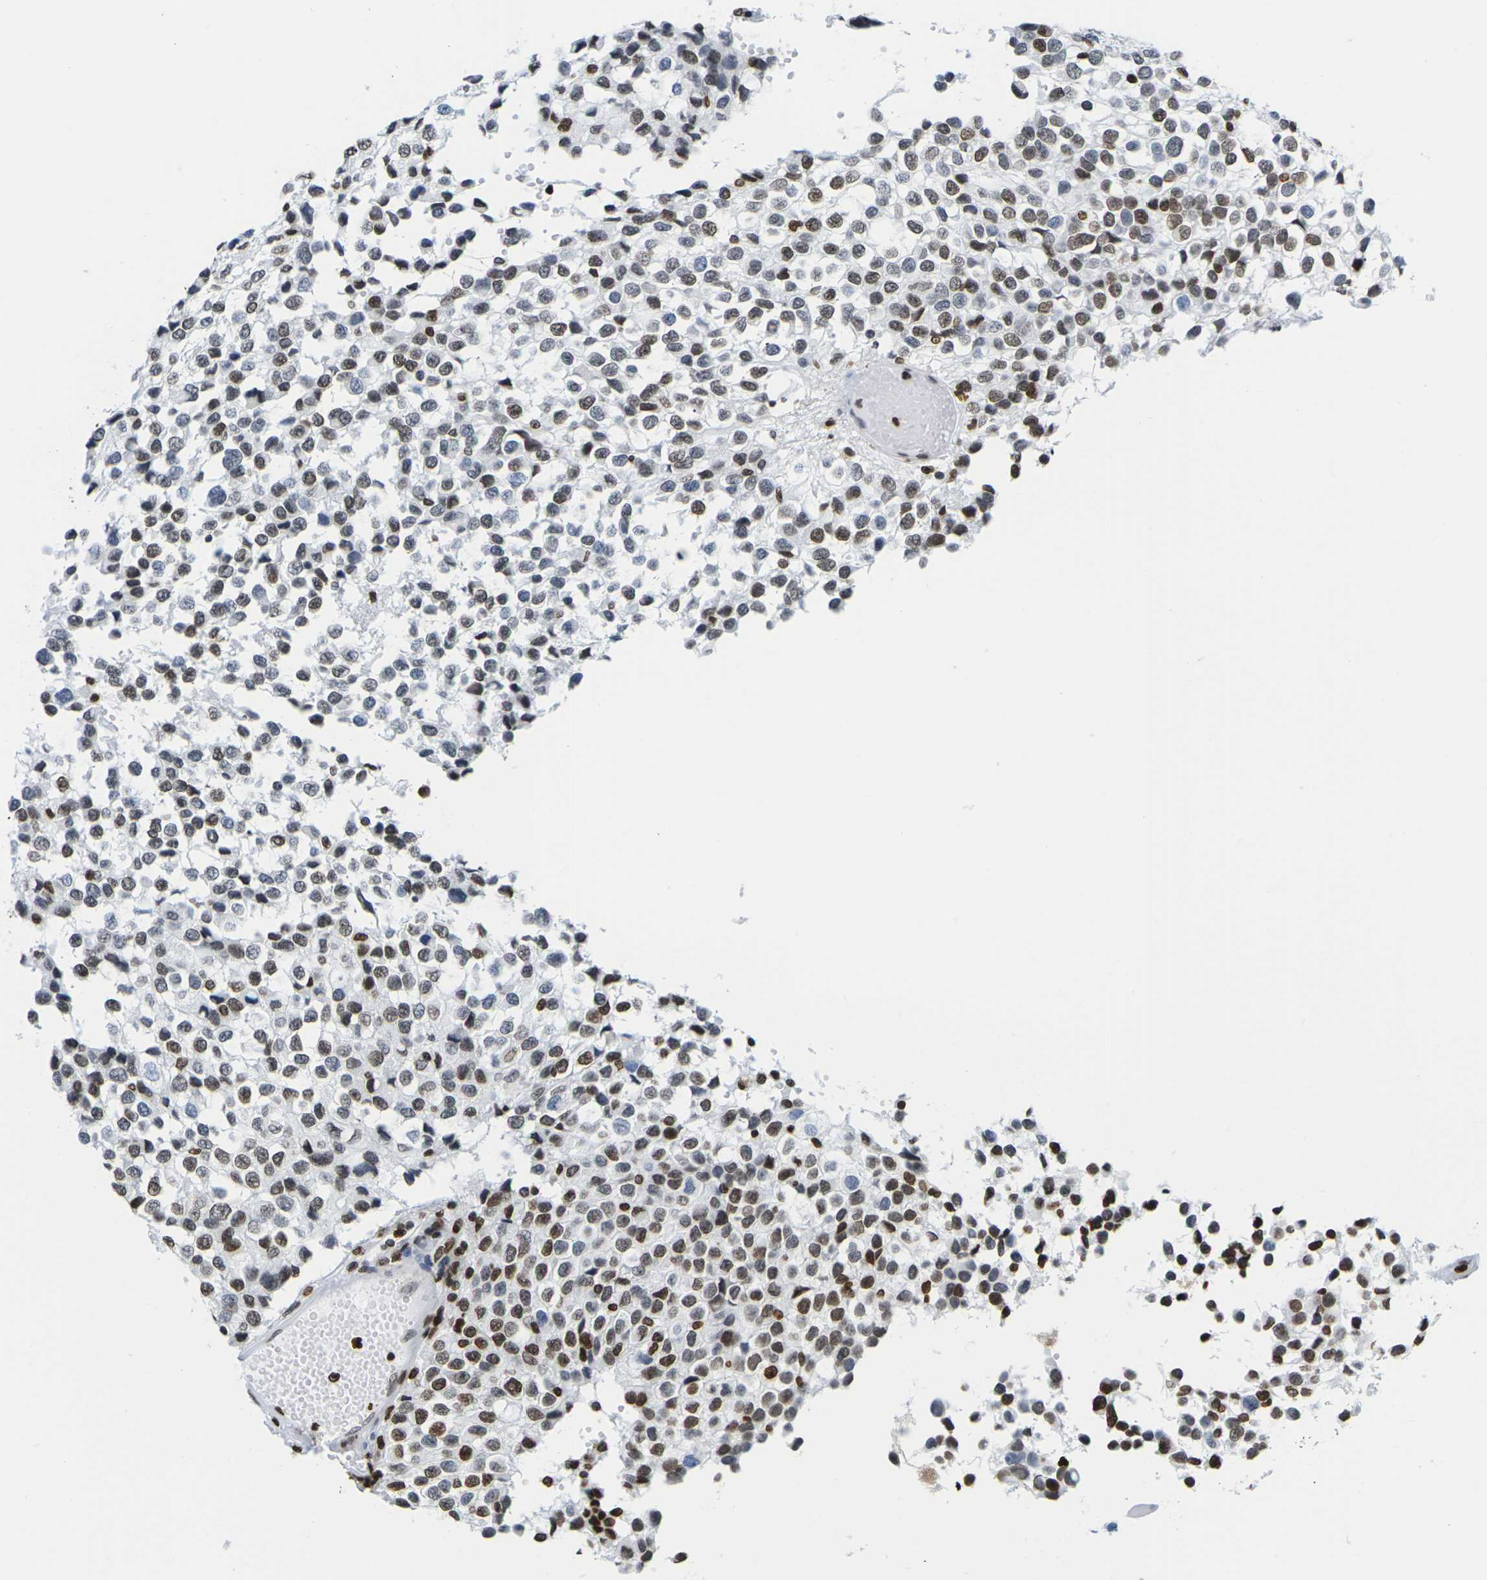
{"staining": {"intensity": "moderate", "quantity": "25%-75%", "location": "nuclear"}, "tissue": "glioma", "cell_type": "Tumor cells", "image_type": "cancer", "snomed": [{"axis": "morphology", "description": "Glioma, malignant, High grade"}, {"axis": "topography", "description": "Brain"}], "caption": "Immunohistochemical staining of high-grade glioma (malignant) exhibits medium levels of moderate nuclear protein expression in approximately 25%-75% of tumor cells.", "gene": "H2AC21", "patient": {"sex": "male", "age": 32}}